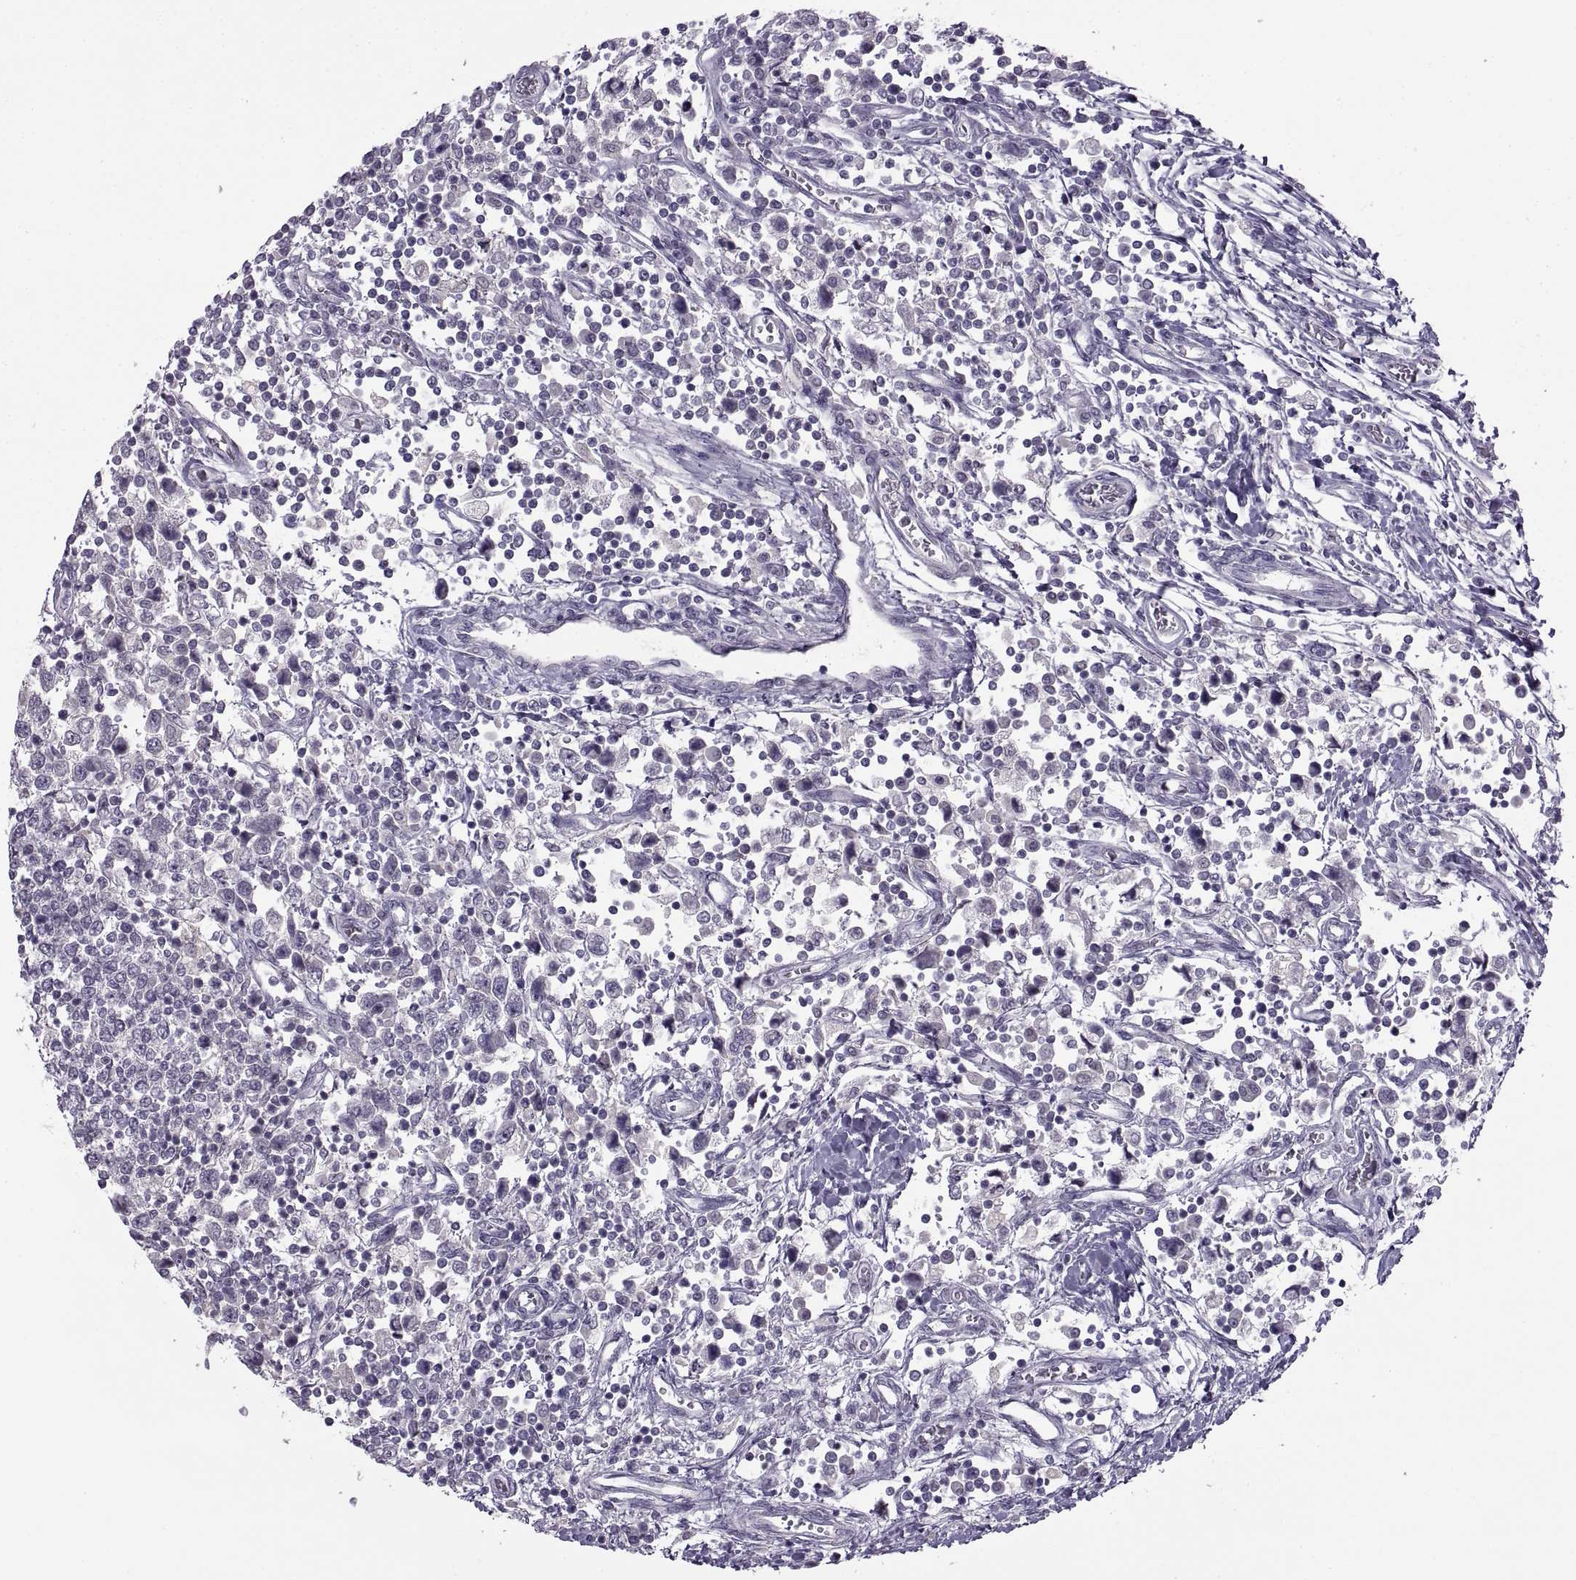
{"staining": {"intensity": "negative", "quantity": "none", "location": "none"}, "tissue": "testis cancer", "cell_type": "Tumor cells", "image_type": "cancer", "snomed": [{"axis": "morphology", "description": "Seminoma, NOS"}, {"axis": "topography", "description": "Testis"}], "caption": "Human testis cancer stained for a protein using immunohistochemistry (IHC) shows no staining in tumor cells.", "gene": "BSPH1", "patient": {"sex": "male", "age": 34}}